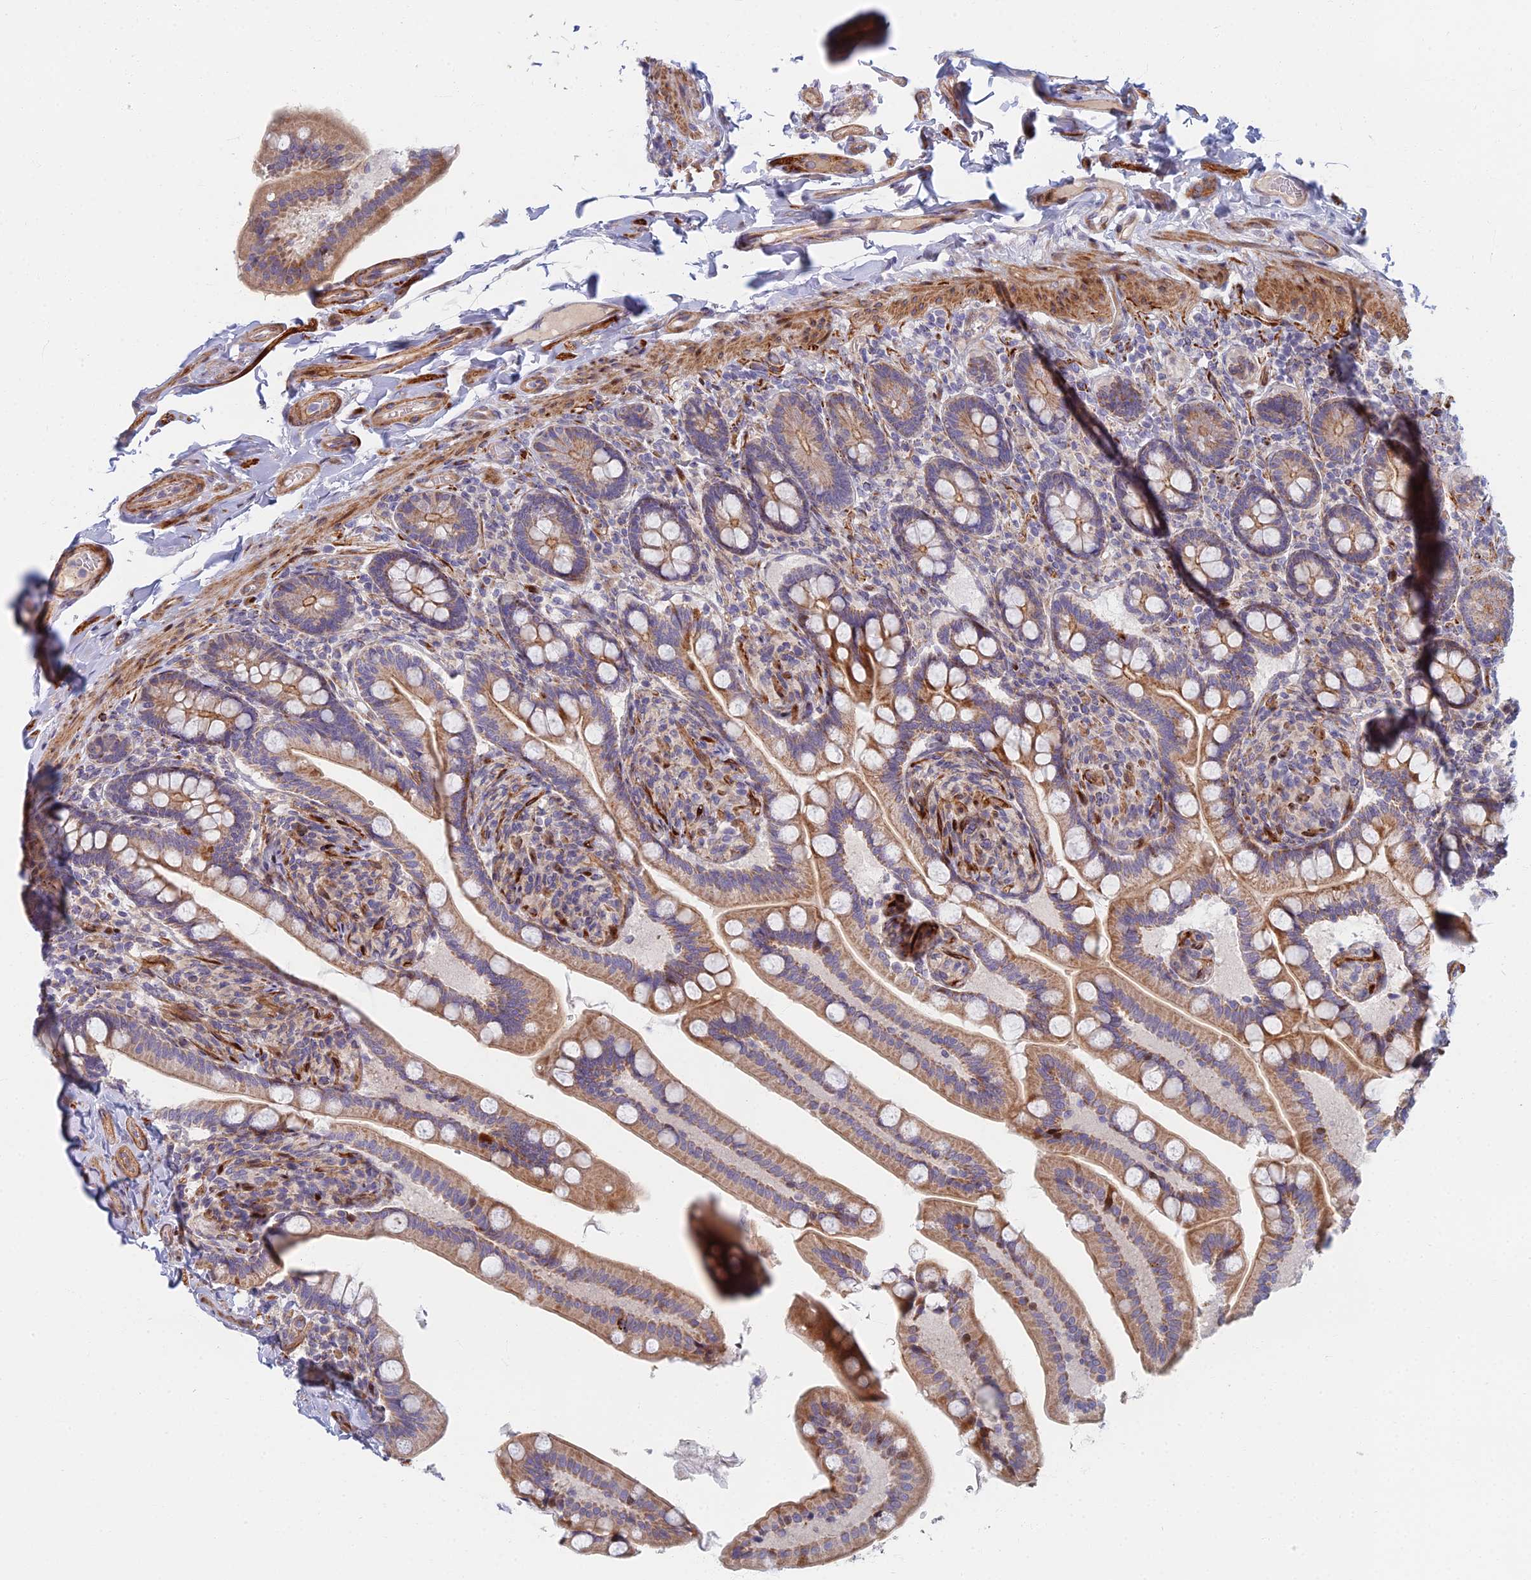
{"staining": {"intensity": "moderate", "quantity": ">75%", "location": "cytoplasmic/membranous"}, "tissue": "small intestine", "cell_type": "Glandular cells", "image_type": "normal", "snomed": [{"axis": "morphology", "description": "Normal tissue, NOS"}, {"axis": "topography", "description": "Small intestine"}], "caption": "Approximately >75% of glandular cells in normal human small intestine show moderate cytoplasmic/membranous protein positivity as visualized by brown immunohistochemical staining.", "gene": "C15orf40", "patient": {"sex": "female", "age": 64}}